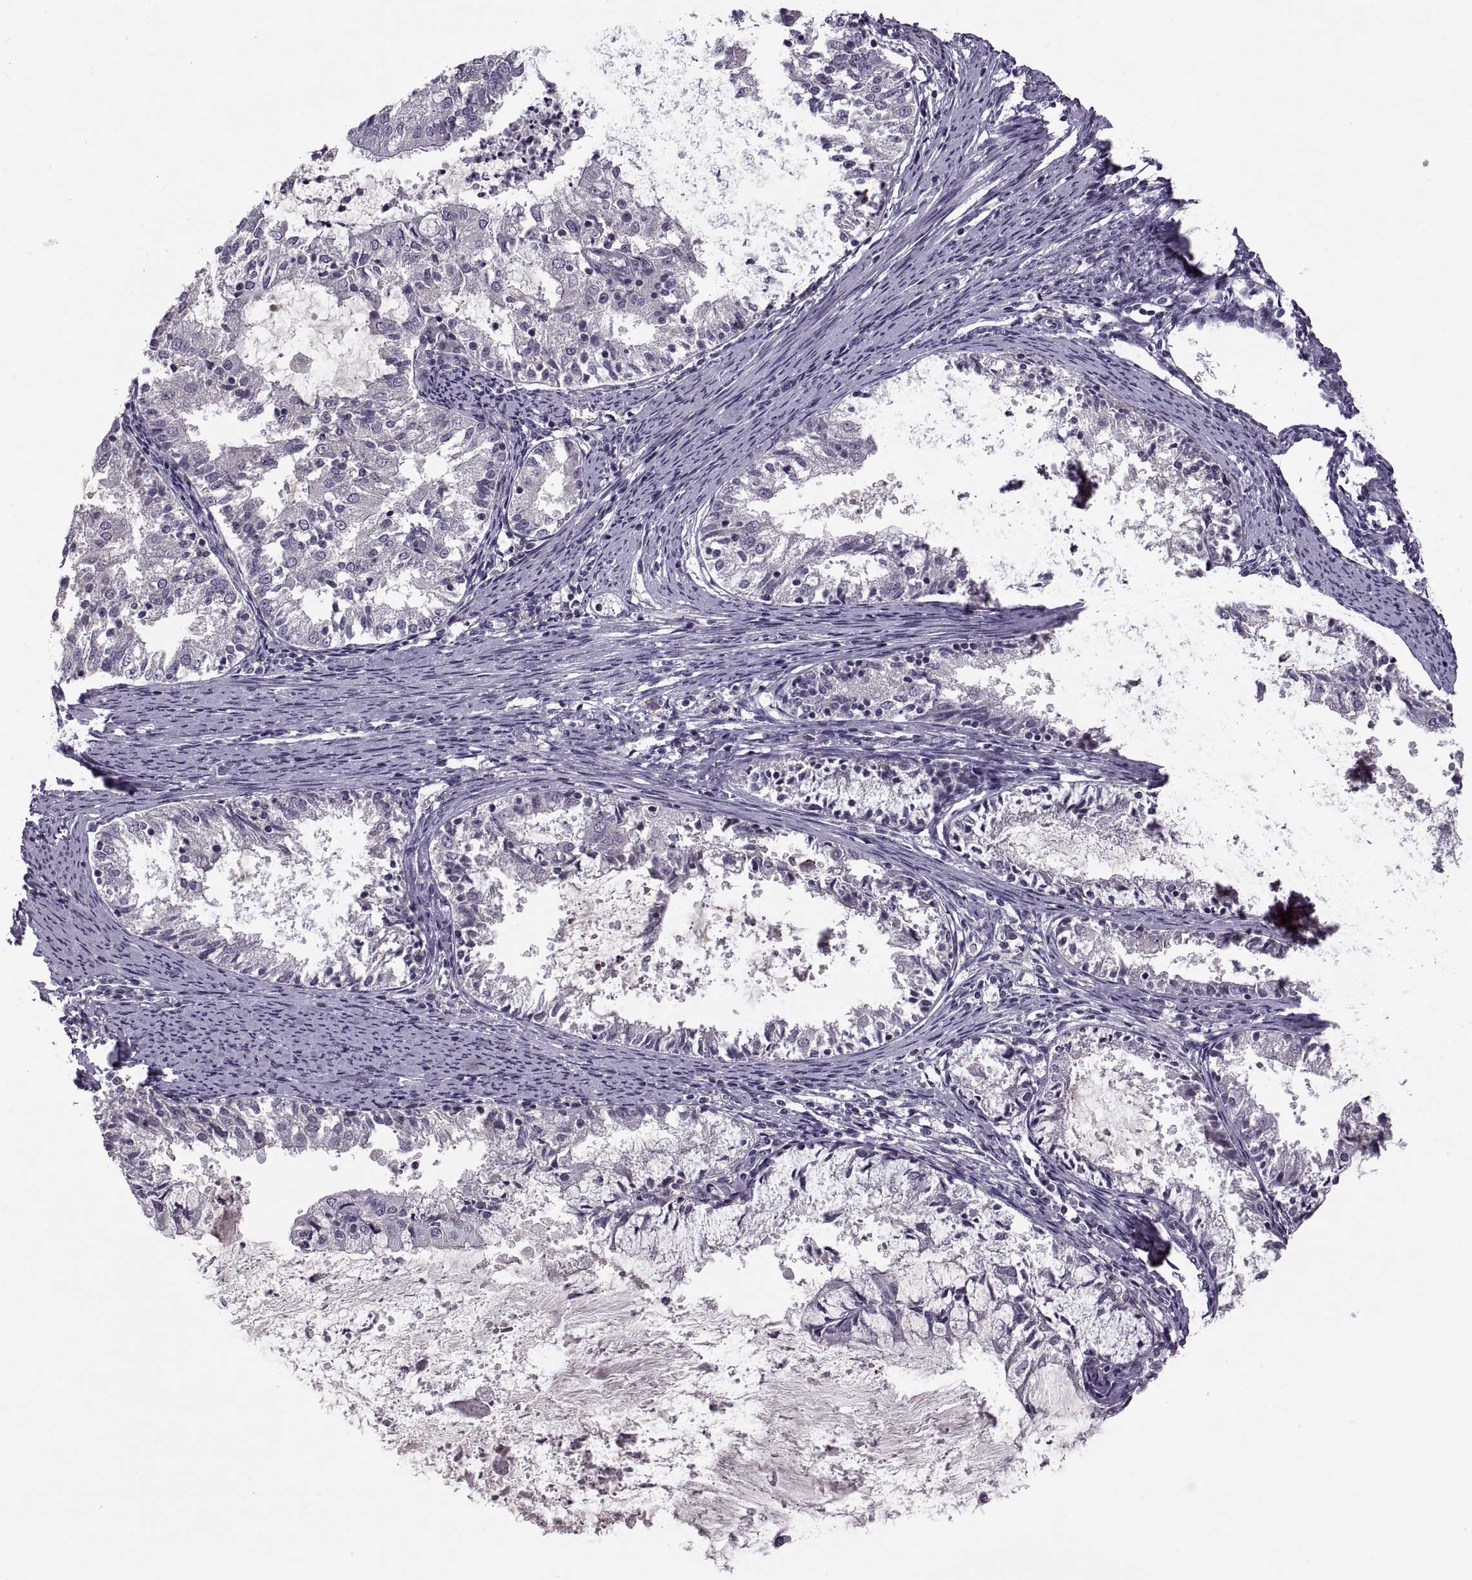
{"staining": {"intensity": "negative", "quantity": "none", "location": "none"}, "tissue": "endometrial cancer", "cell_type": "Tumor cells", "image_type": "cancer", "snomed": [{"axis": "morphology", "description": "Adenocarcinoma, NOS"}, {"axis": "topography", "description": "Endometrium"}], "caption": "Tumor cells show no significant positivity in endometrial cancer. The staining was performed using DAB to visualize the protein expression in brown, while the nuclei were stained in blue with hematoxylin (Magnification: 20x).", "gene": "CACNA1F", "patient": {"sex": "female", "age": 57}}